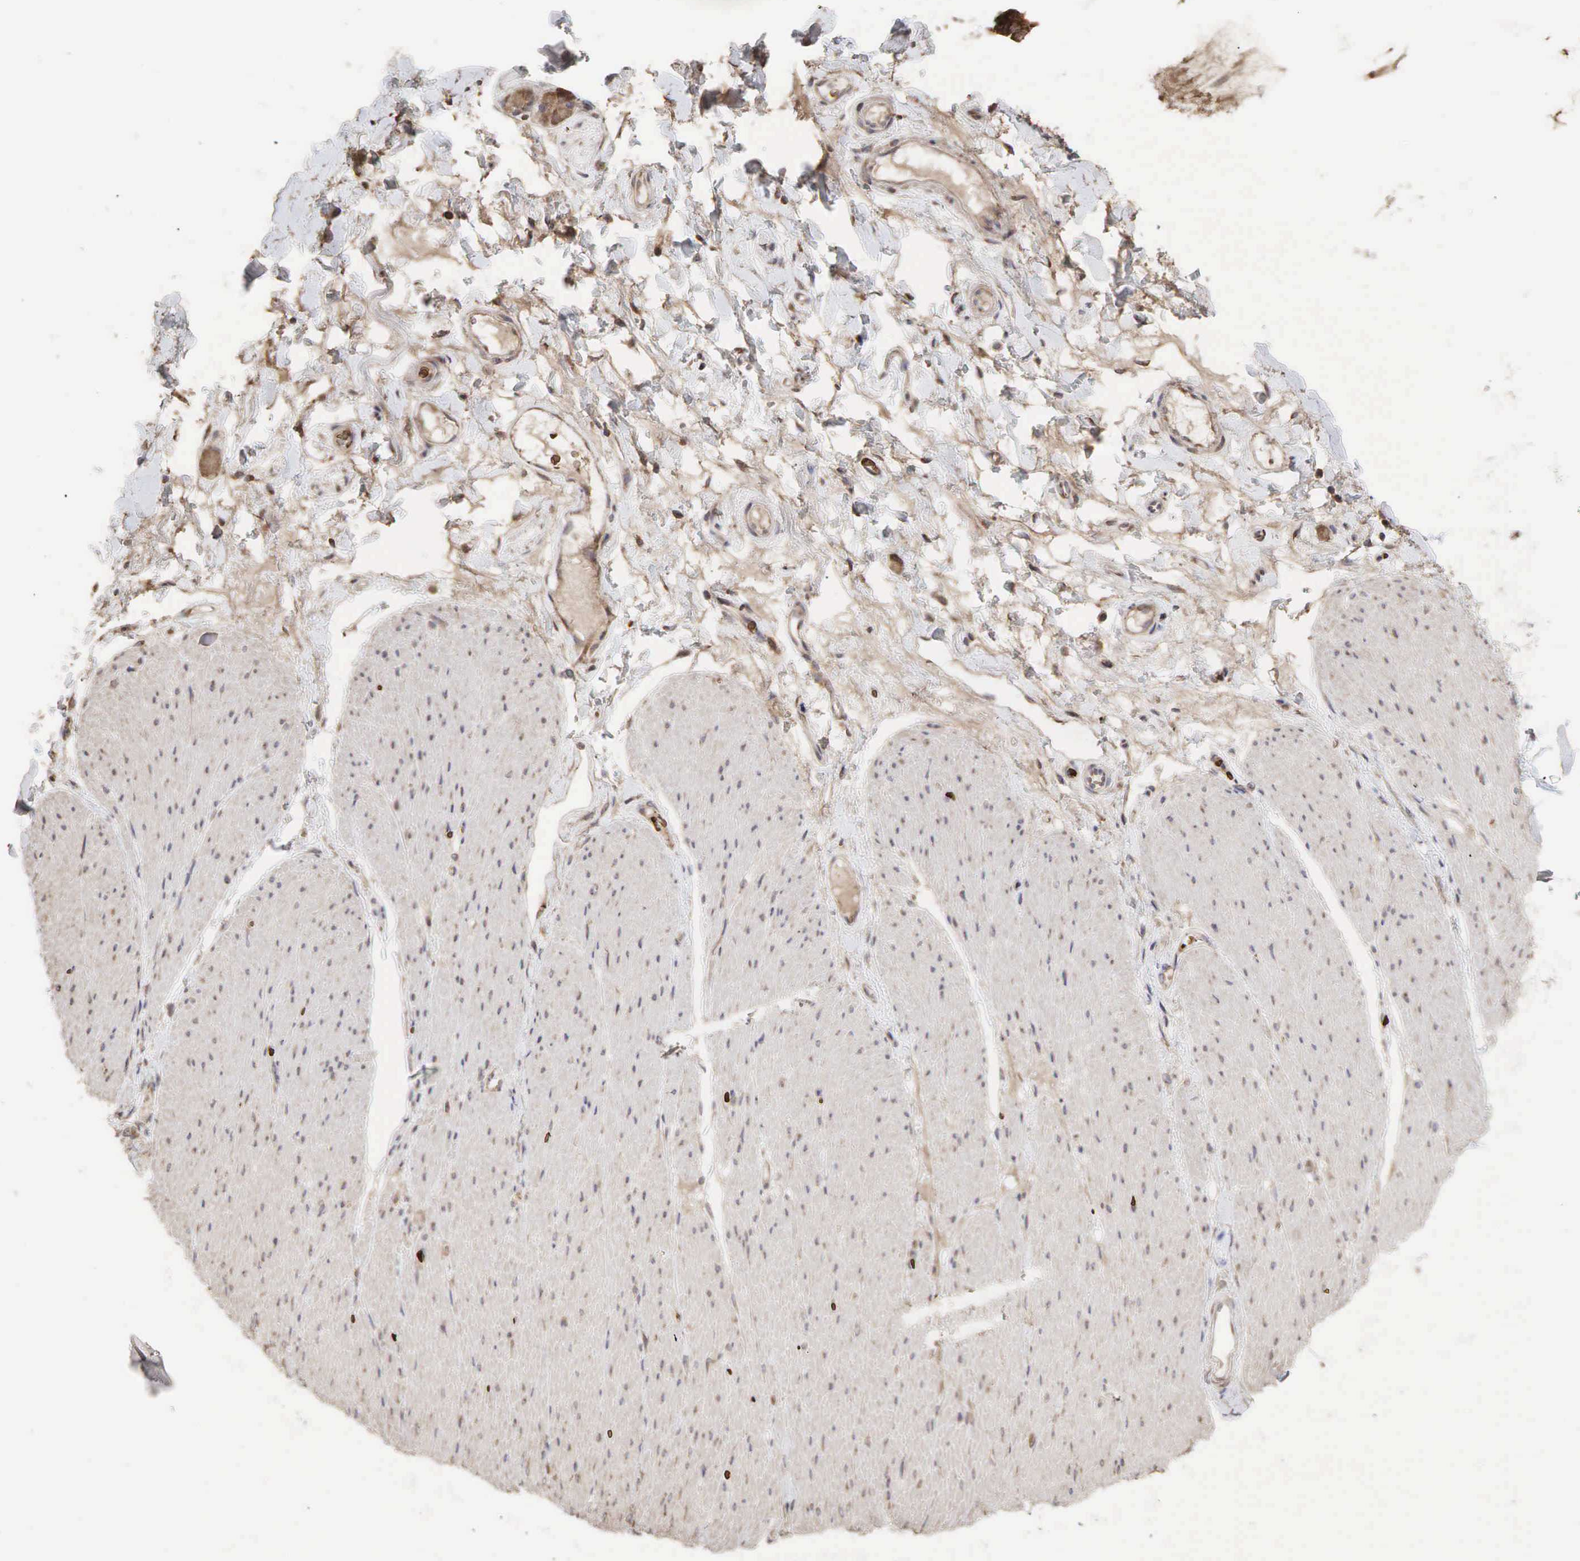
{"staining": {"intensity": "moderate", "quantity": ">75%", "location": "cytoplasmic/membranous"}, "tissue": "soft tissue", "cell_type": "Fibroblasts", "image_type": "normal", "snomed": [{"axis": "morphology", "description": "Normal tissue, NOS"}, {"axis": "topography", "description": "Duodenum"}], "caption": "A histopathology image of soft tissue stained for a protein displays moderate cytoplasmic/membranous brown staining in fibroblasts. Using DAB (brown) and hematoxylin (blue) stains, captured at high magnification using brightfield microscopy.", "gene": "PABPC5", "patient": {"sex": "male", "age": 63}}